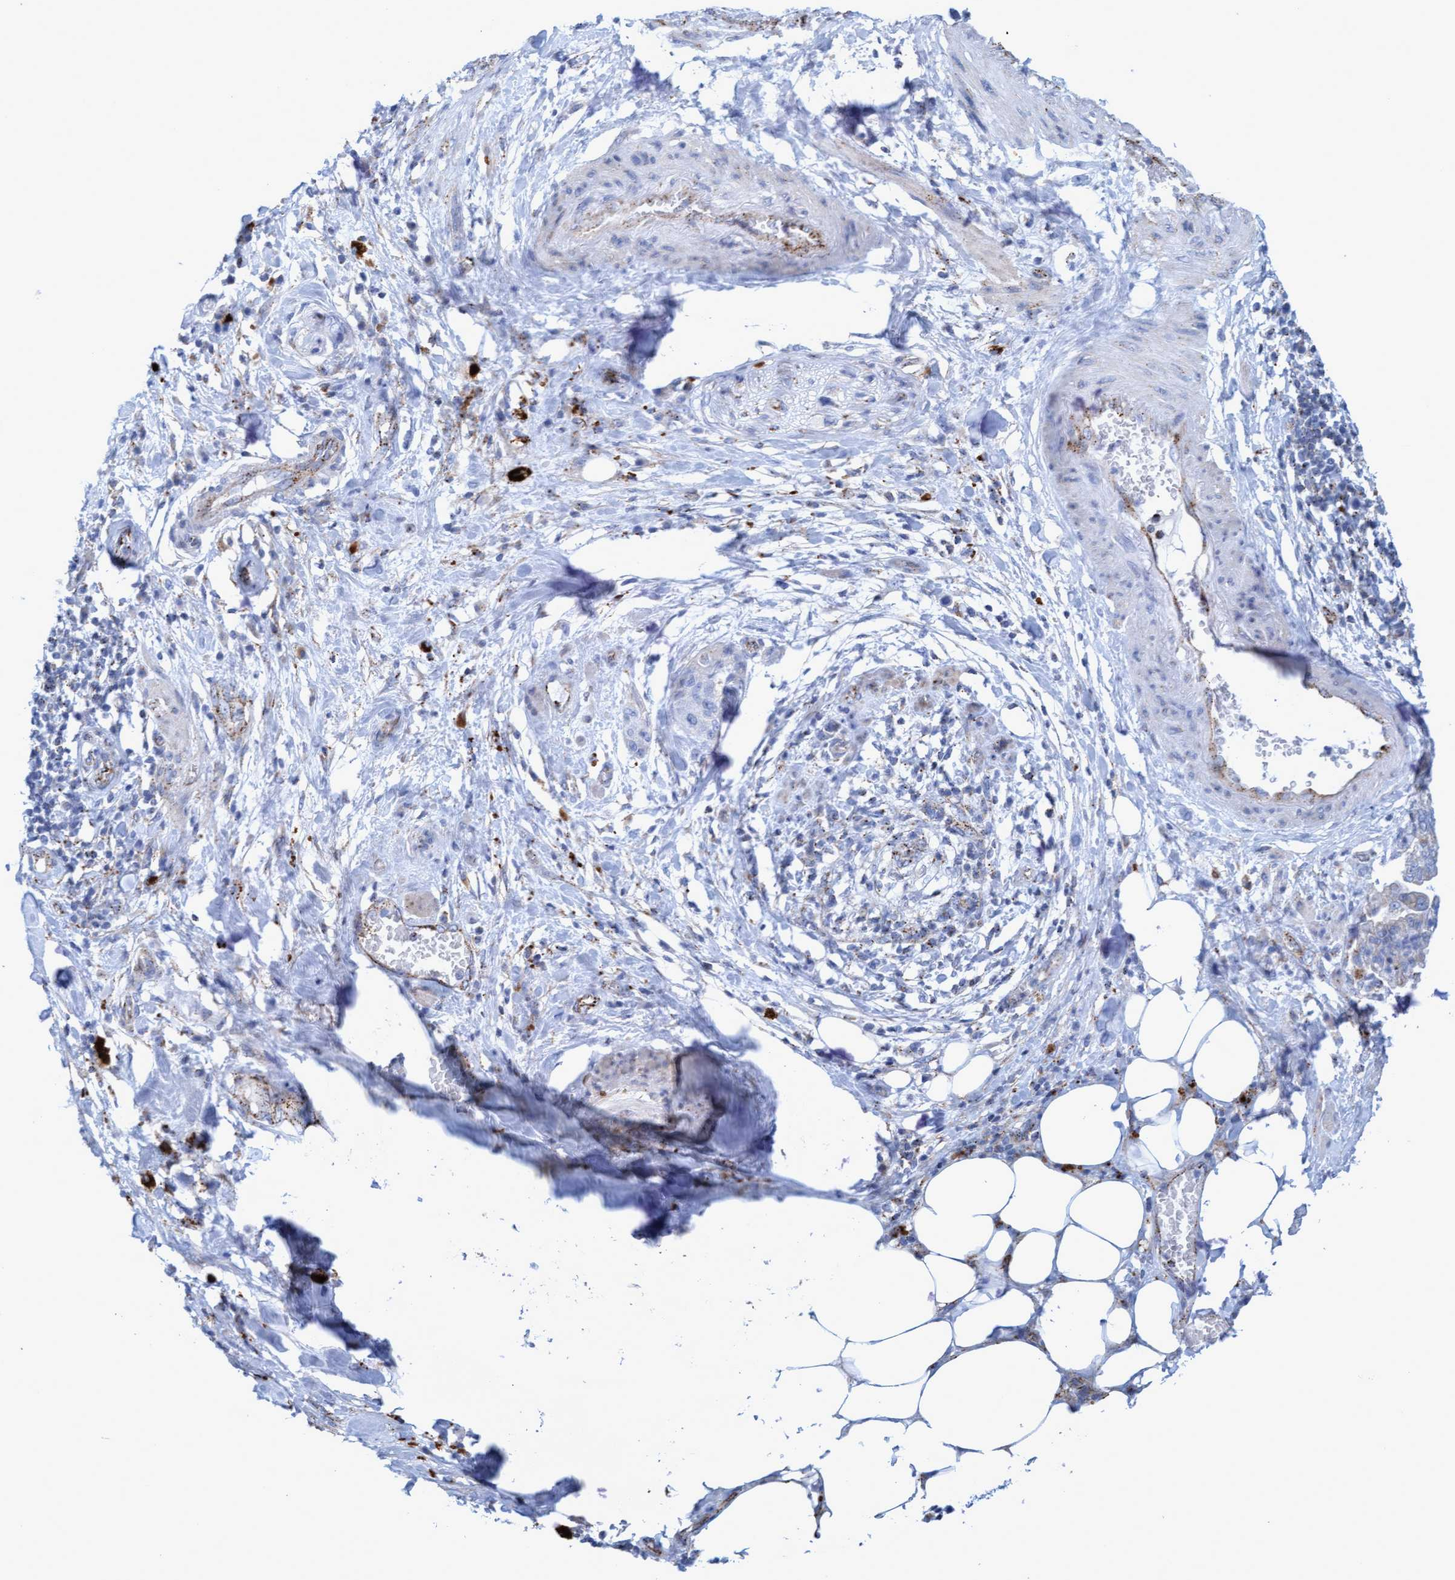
{"staining": {"intensity": "negative", "quantity": "none", "location": "none"}, "tissue": "pancreatic cancer", "cell_type": "Tumor cells", "image_type": "cancer", "snomed": [{"axis": "morphology", "description": "Adenocarcinoma, NOS"}, {"axis": "topography", "description": "Pancreas"}], "caption": "Tumor cells show no significant positivity in adenocarcinoma (pancreatic).", "gene": "SGSH", "patient": {"sex": "female", "age": 78}}